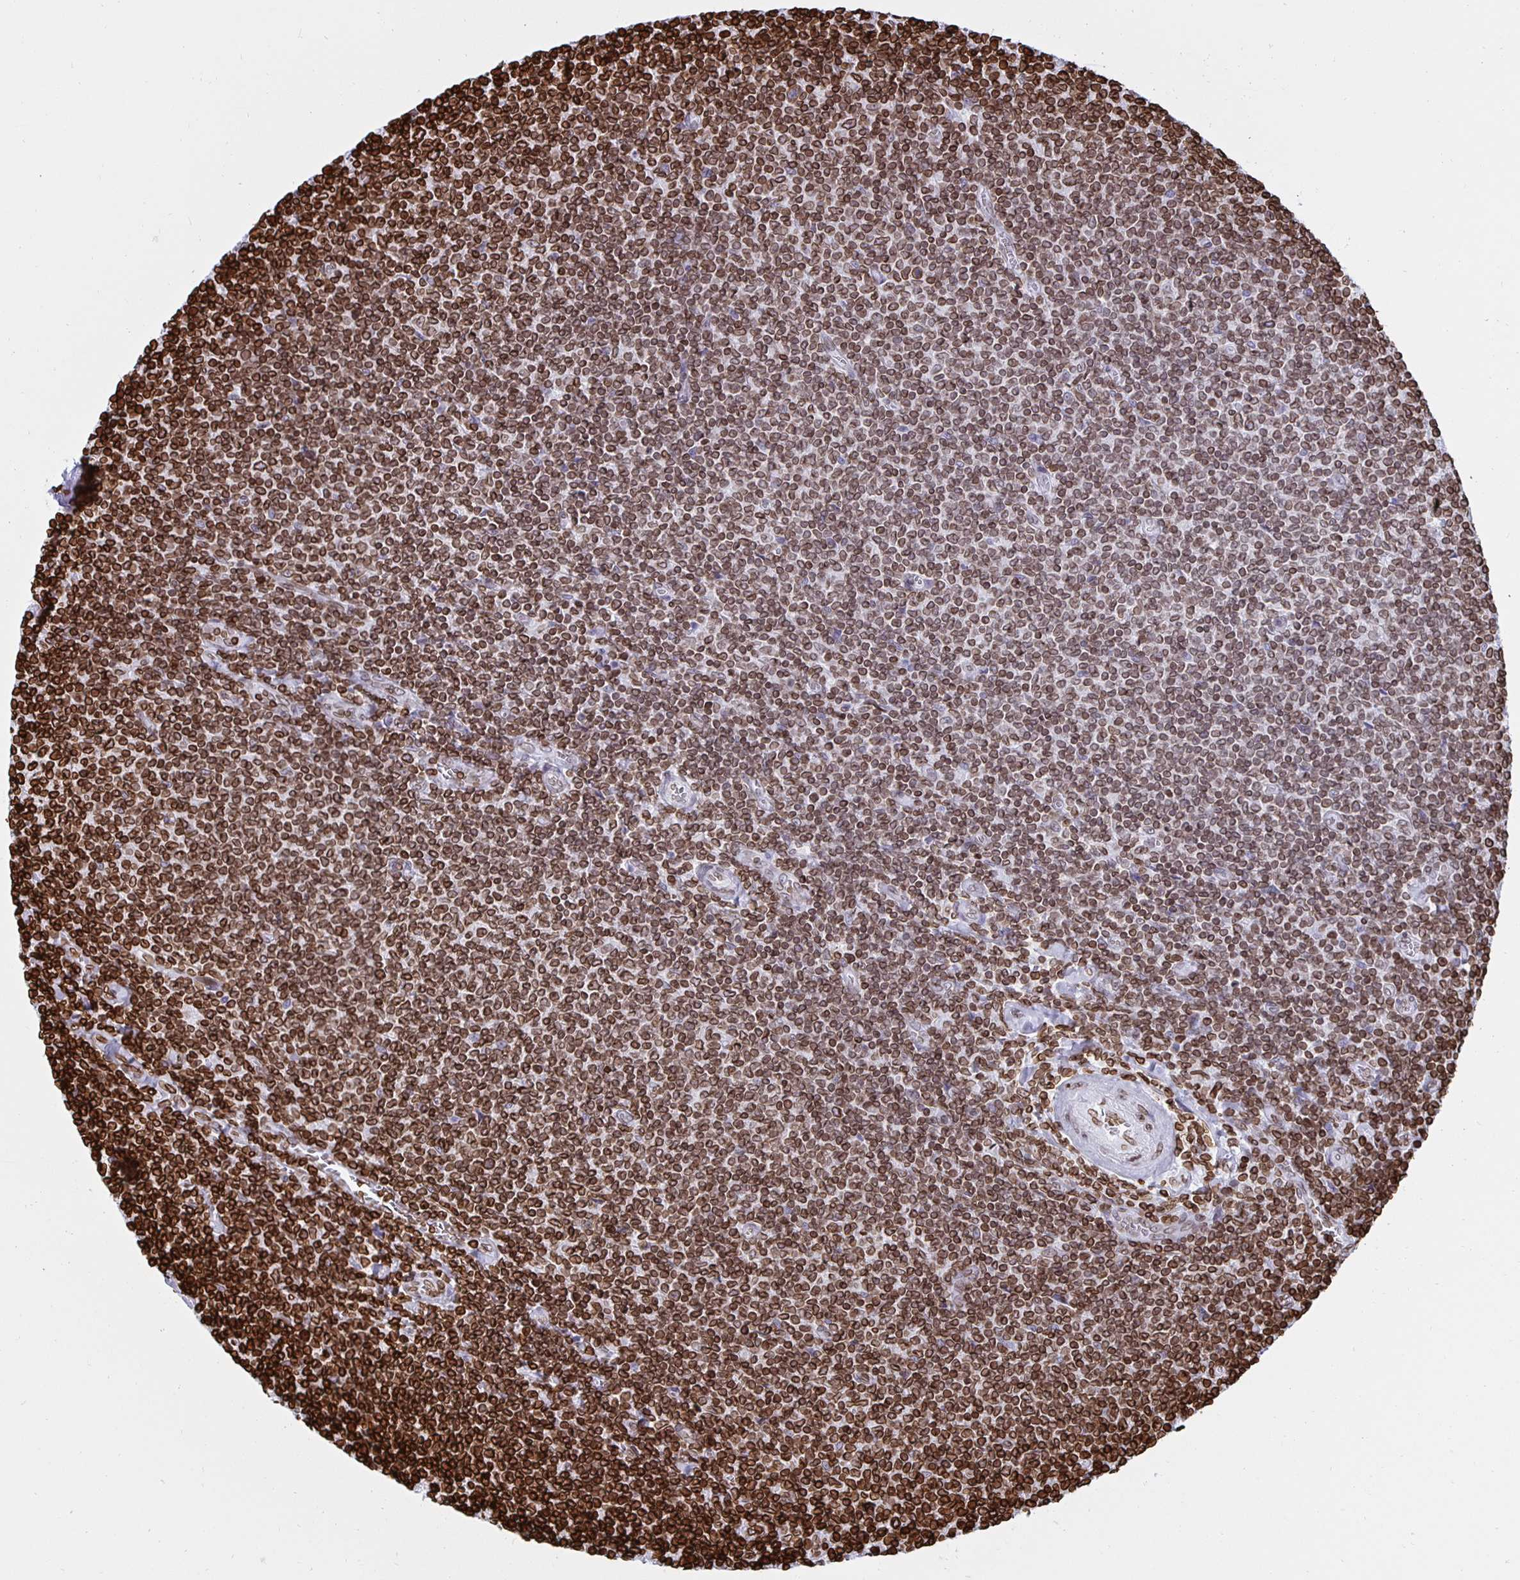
{"staining": {"intensity": "moderate", "quantity": ">75%", "location": "cytoplasmic/membranous,nuclear"}, "tissue": "lymphoma", "cell_type": "Tumor cells", "image_type": "cancer", "snomed": [{"axis": "morphology", "description": "Malignant lymphoma, non-Hodgkin's type, Low grade"}, {"axis": "topography", "description": "Lymph node"}], "caption": "Protein analysis of lymphoma tissue shows moderate cytoplasmic/membranous and nuclear expression in about >75% of tumor cells. The protein is shown in brown color, while the nuclei are stained blue.", "gene": "LMNB1", "patient": {"sex": "male", "age": 52}}